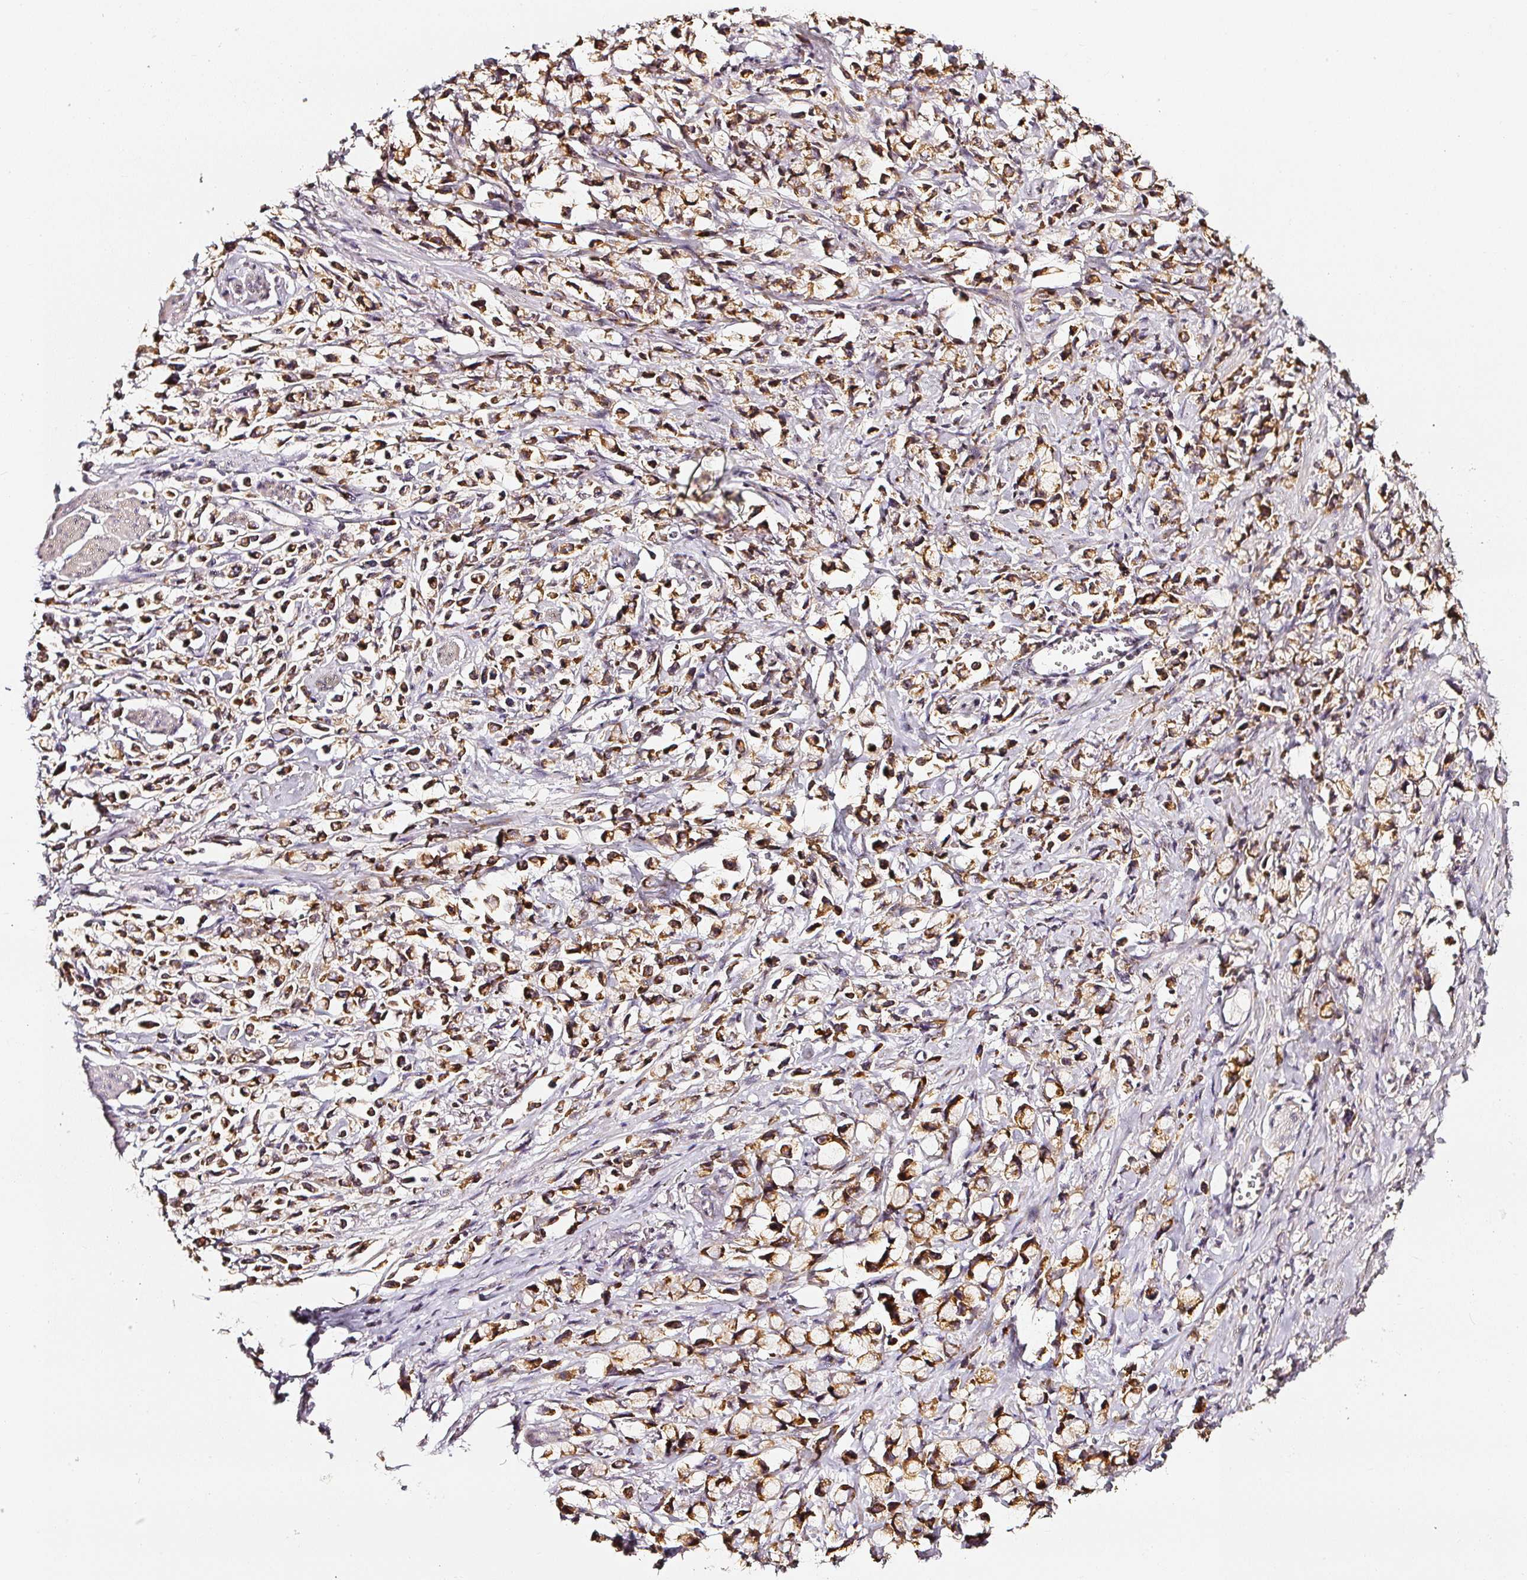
{"staining": {"intensity": "strong", "quantity": ">75%", "location": "cytoplasmic/membranous"}, "tissue": "stomach cancer", "cell_type": "Tumor cells", "image_type": "cancer", "snomed": [{"axis": "morphology", "description": "Adenocarcinoma, NOS"}, {"axis": "topography", "description": "Stomach"}], "caption": "A high amount of strong cytoplasmic/membranous positivity is seen in approximately >75% of tumor cells in stomach adenocarcinoma tissue. The protein of interest is shown in brown color, while the nuclei are stained blue.", "gene": "NTRK1", "patient": {"sex": "female", "age": 81}}